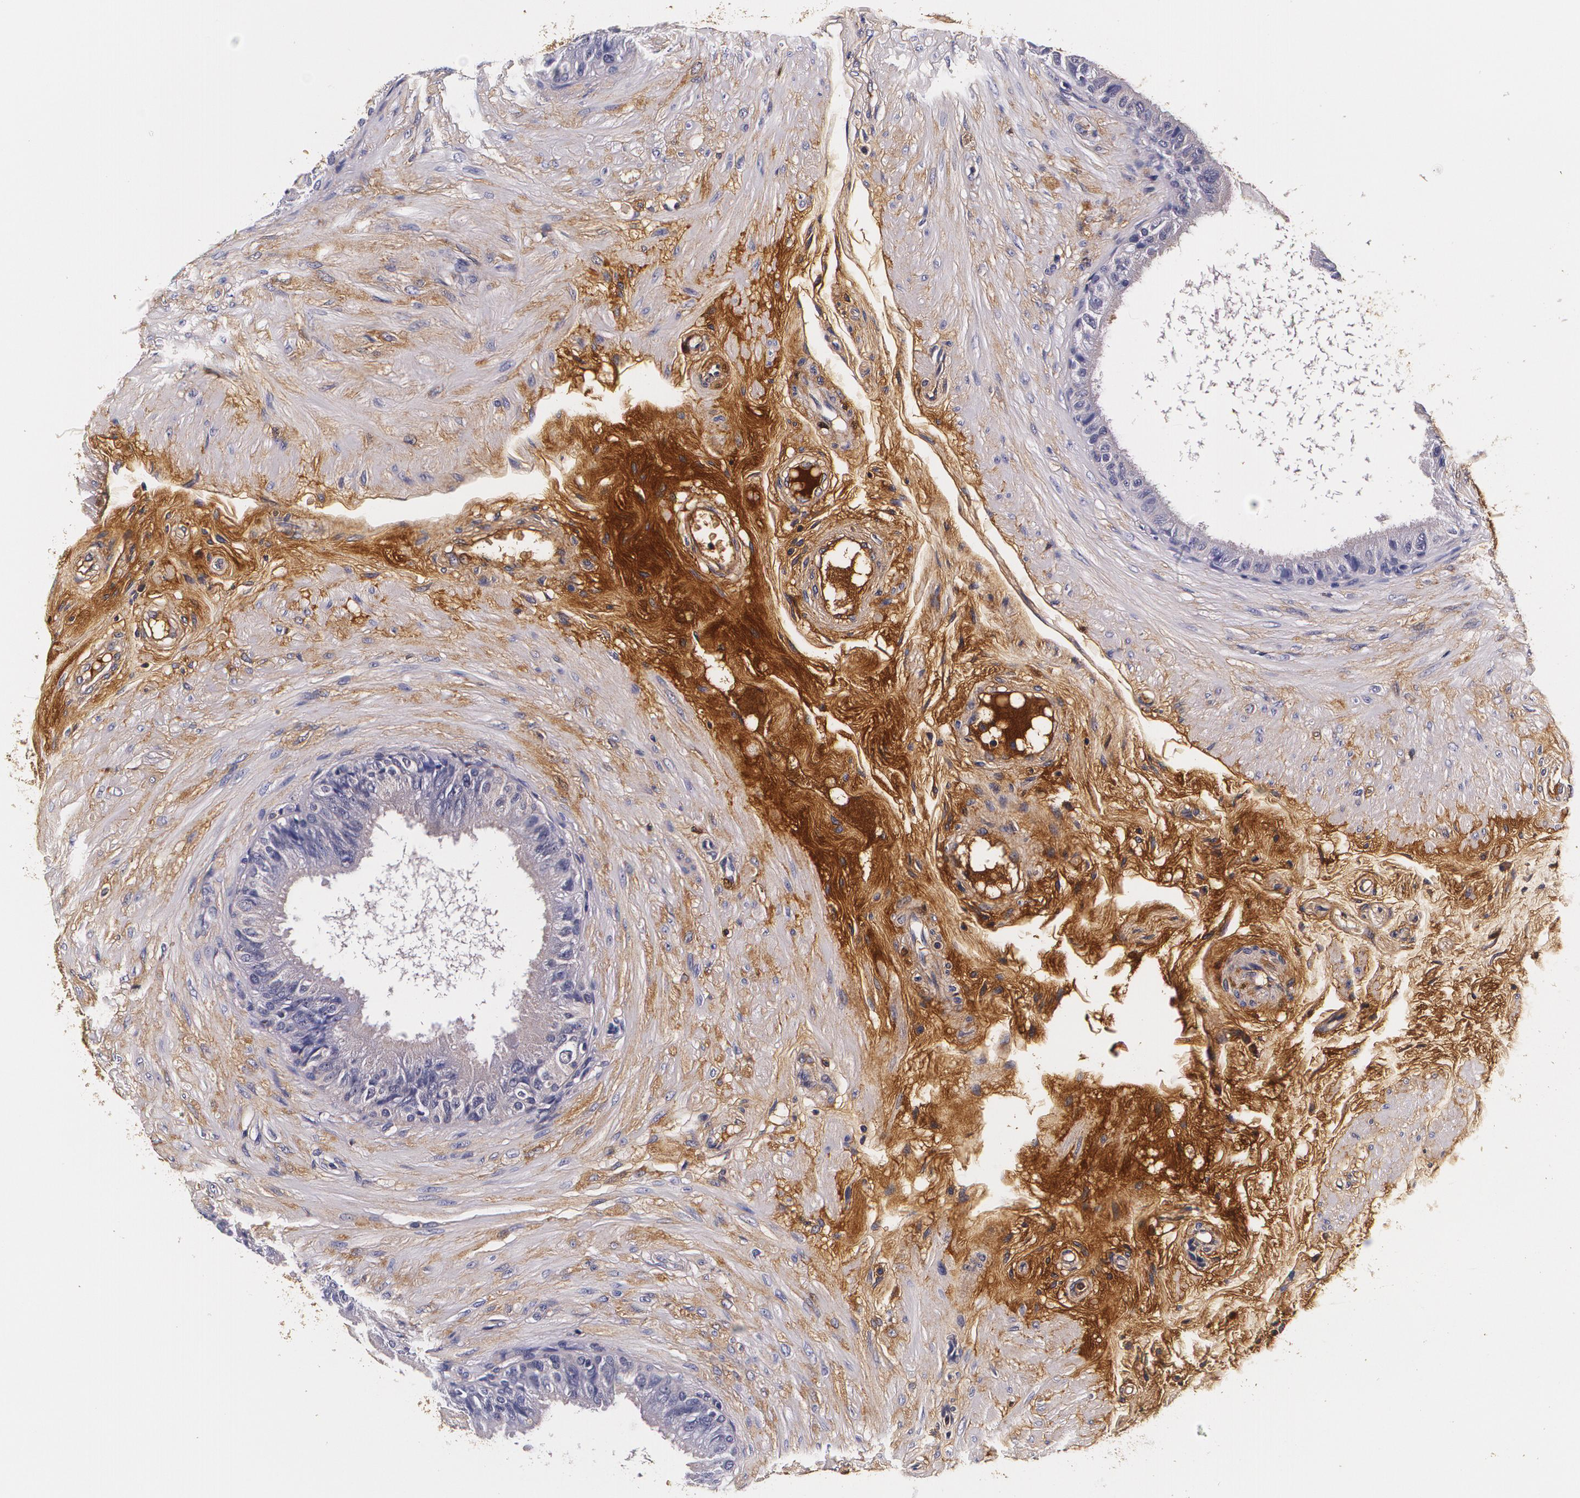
{"staining": {"intensity": "moderate", "quantity": "25%-75%", "location": "cytoplasmic/membranous"}, "tissue": "epididymis", "cell_type": "Glandular cells", "image_type": "normal", "snomed": [{"axis": "morphology", "description": "Normal tissue, NOS"}, {"axis": "topography", "description": "Epididymis"}], "caption": "Moderate cytoplasmic/membranous expression for a protein is appreciated in about 25%-75% of glandular cells of benign epididymis using immunohistochemistry (IHC).", "gene": "TTR", "patient": {"sex": "male", "age": 68}}